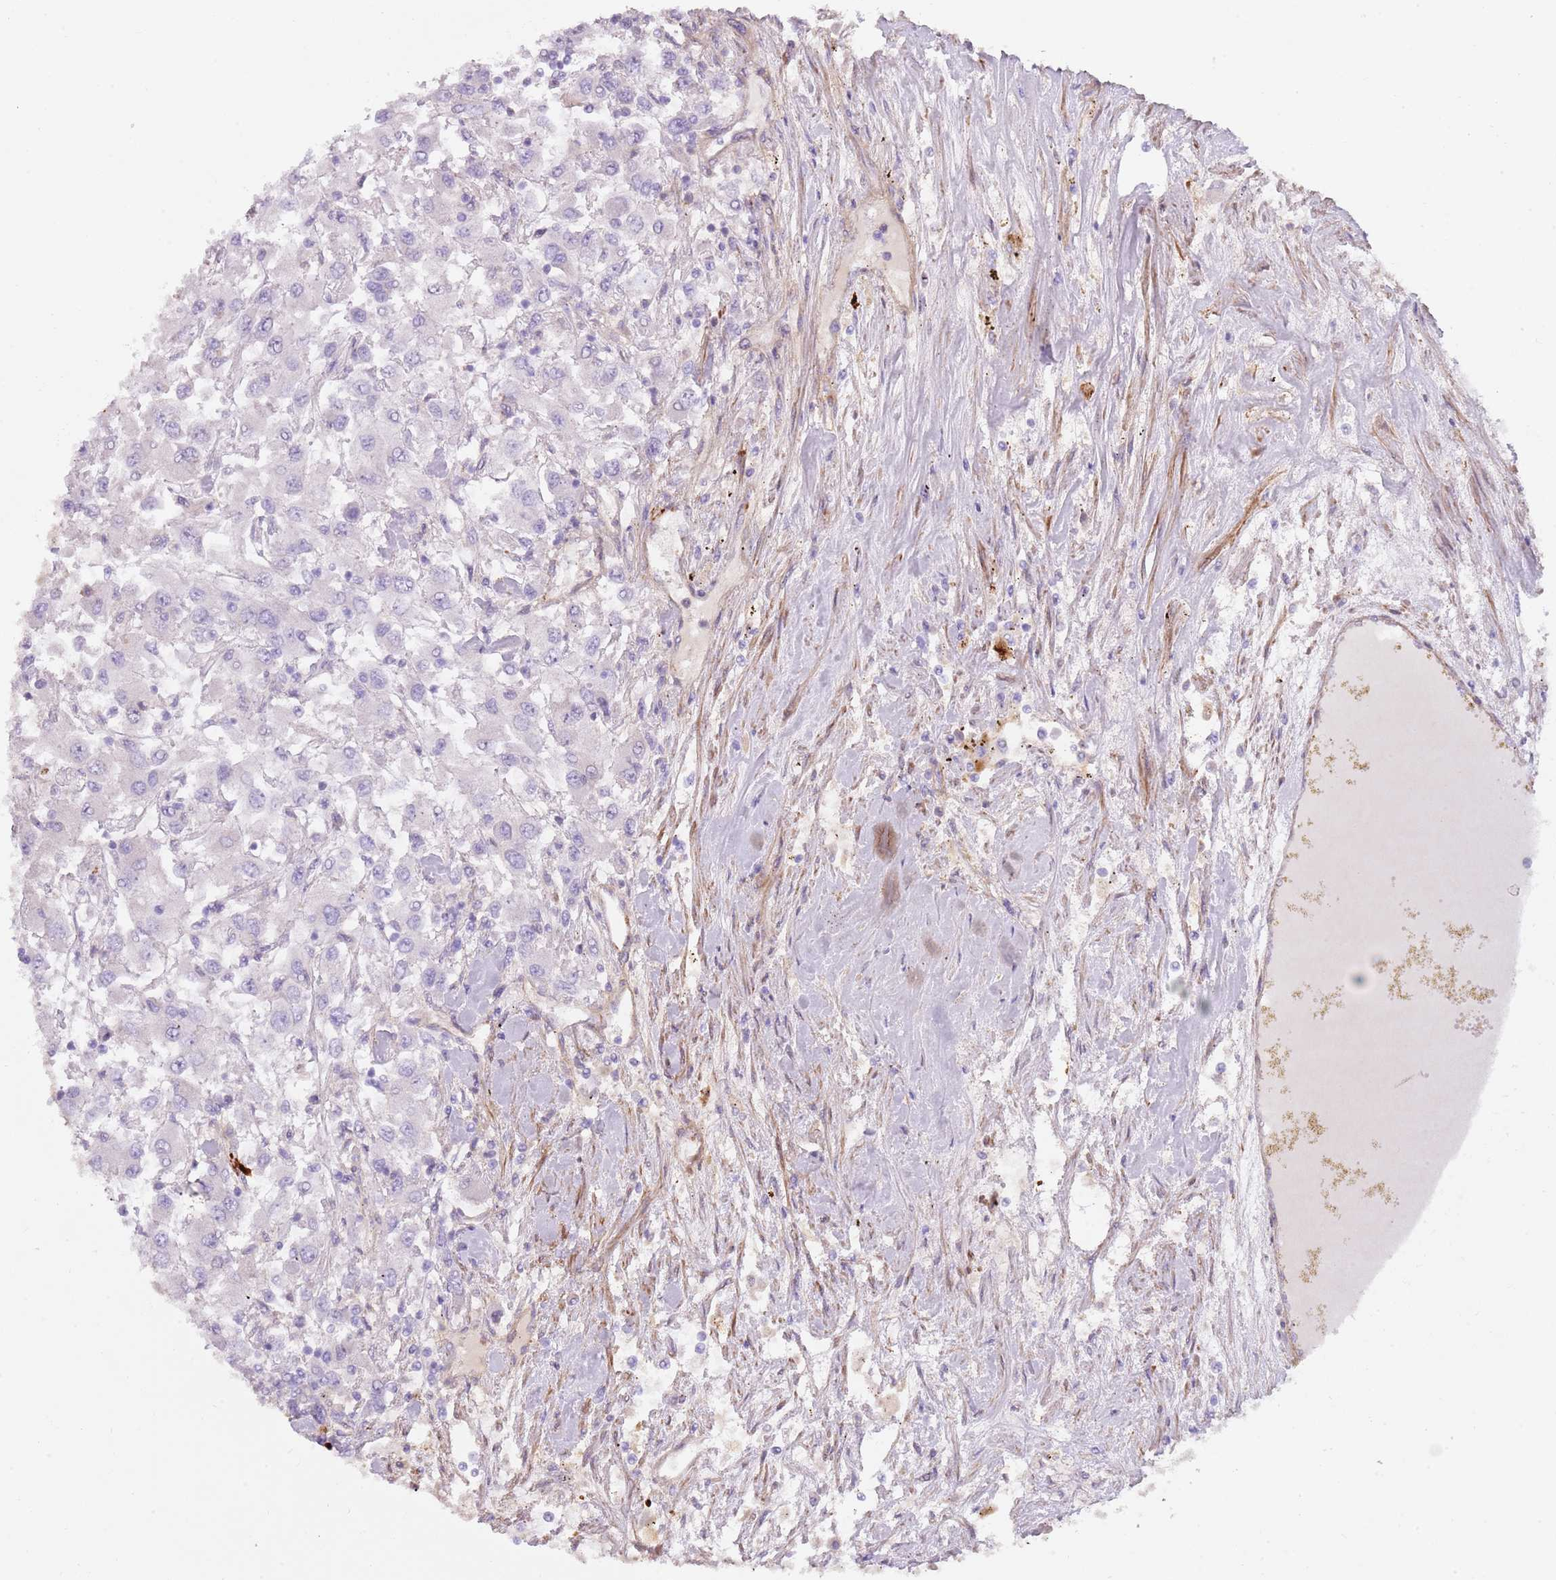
{"staining": {"intensity": "negative", "quantity": "none", "location": "none"}, "tissue": "renal cancer", "cell_type": "Tumor cells", "image_type": "cancer", "snomed": [{"axis": "morphology", "description": "Adenocarcinoma, NOS"}, {"axis": "topography", "description": "Kidney"}], "caption": "The image shows no significant positivity in tumor cells of renal cancer (adenocarcinoma).", "gene": "TINAGL1", "patient": {"sex": "female", "age": 67}}